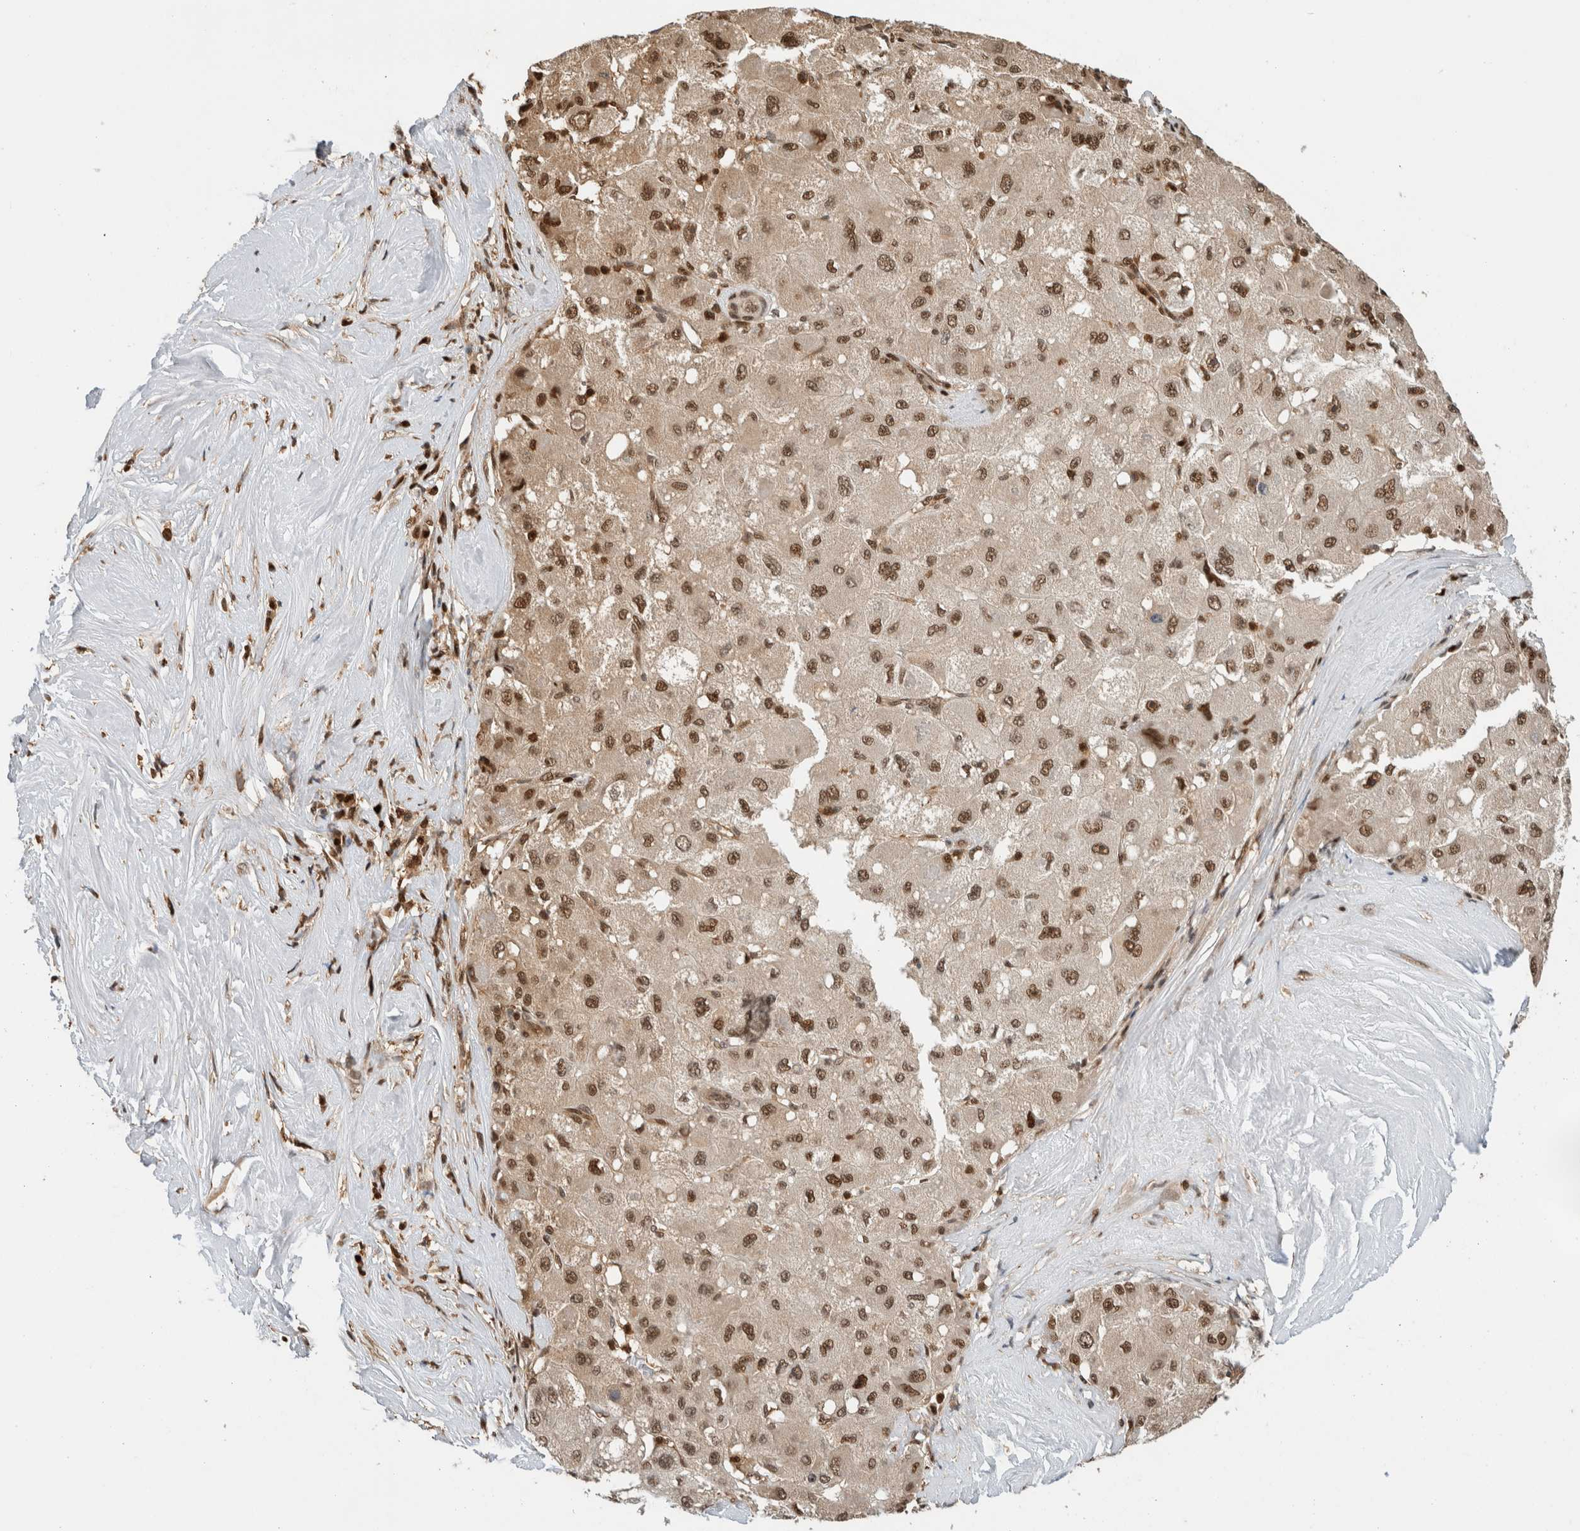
{"staining": {"intensity": "strong", "quantity": ">75%", "location": "nuclear"}, "tissue": "liver cancer", "cell_type": "Tumor cells", "image_type": "cancer", "snomed": [{"axis": "morphology", "description": "Carcinoma, Hepatocellular, NOS"}, {"axis": "topography", "description": "Liver"}], "caption": "A photomicrograph of human liver hepatocellular carcinoma stained for a protein exhibits strong nuclear brown staining in tumor cells.", "gene": "SNRNP40", "patient": {"sex": "male", "age": 80}}